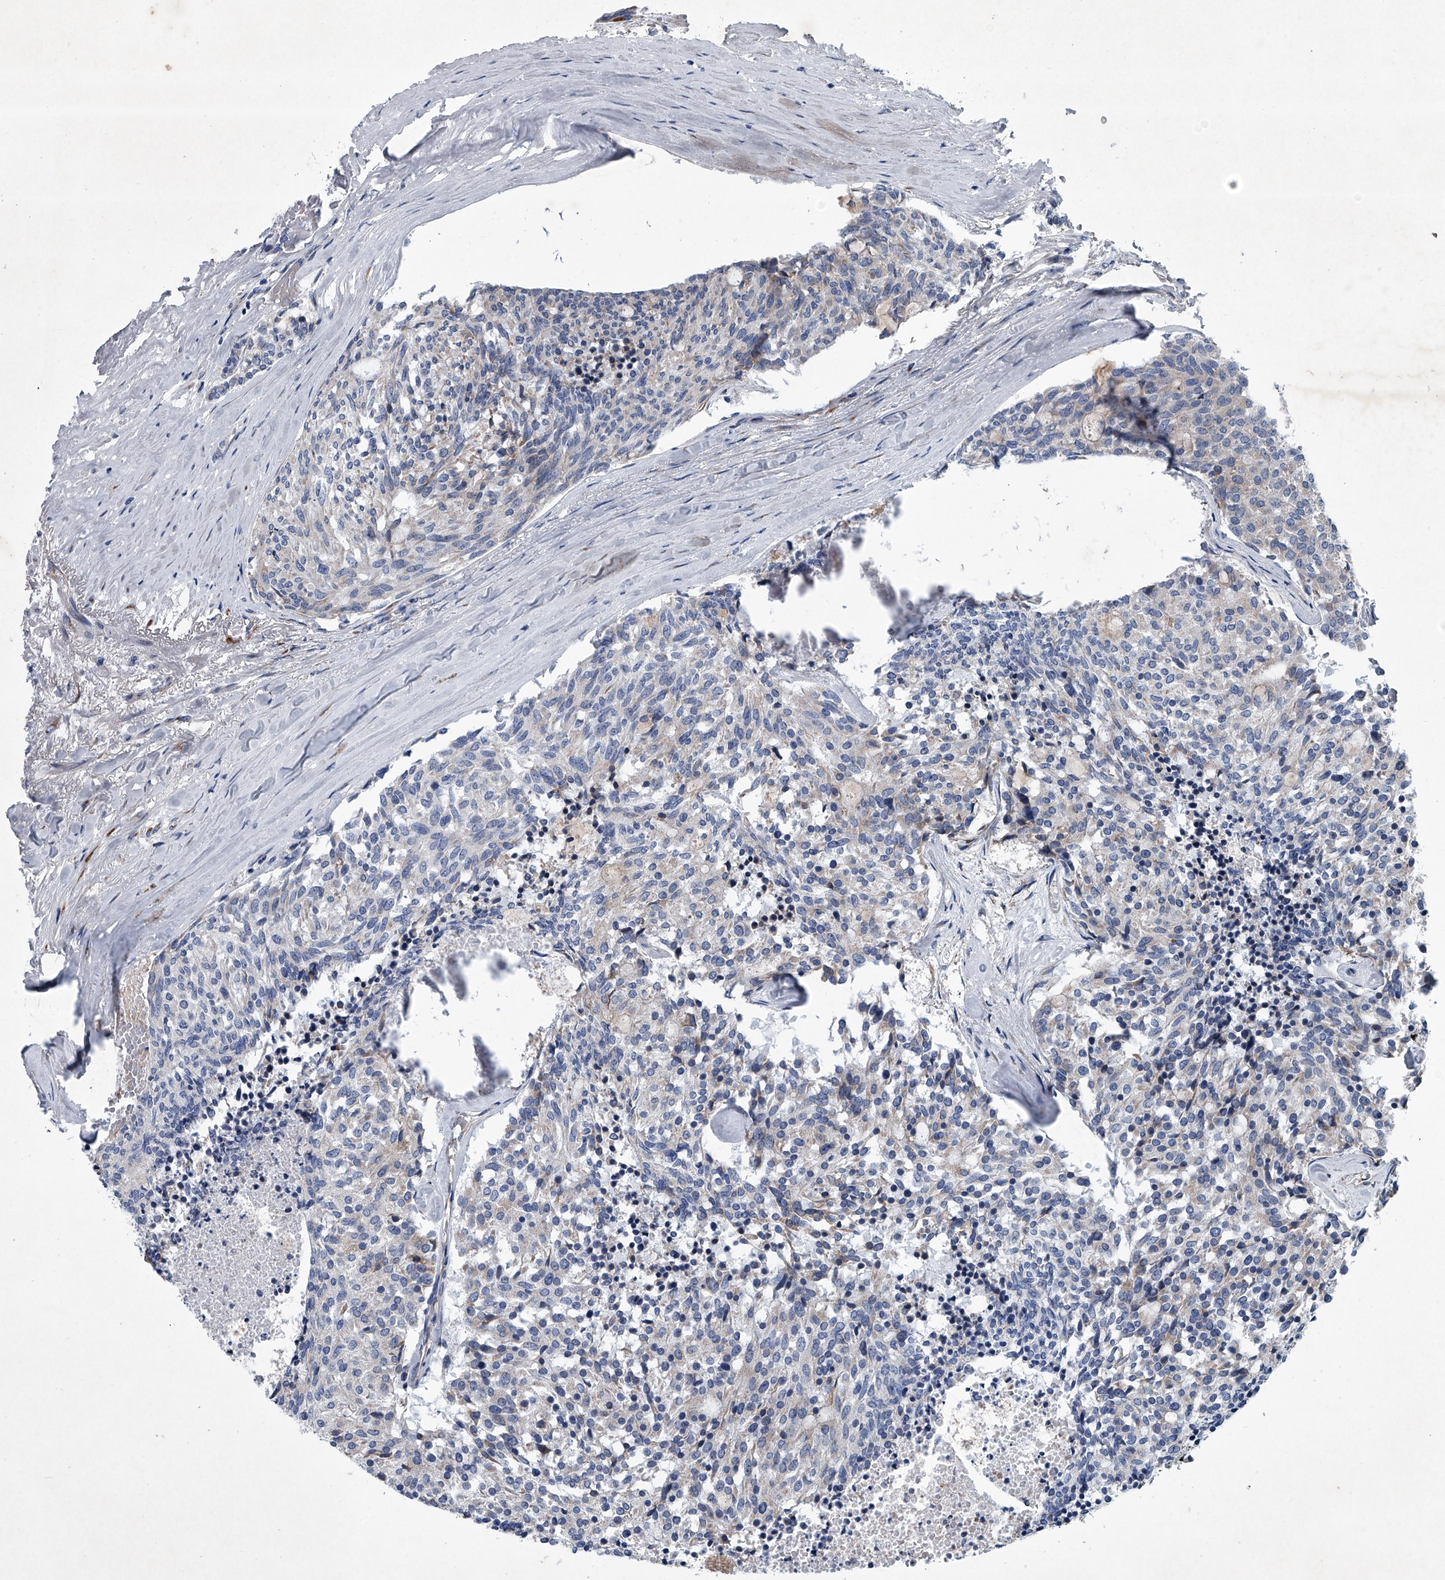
{"staining": {"intensity": "negative", "quantity": "none", "location": "none"}, "tissue": "carcinoid", "cell_type": "Tumor cells", "image_type": "cancer", "snomed": [{"axis": "morphology", "description": "Carcinoid, malignant, NOS"}, {"axis": "topography", "description": "Pancreas"}], "caption": "This is an immunohistochemistry micrograph of human carcinoid. There is no positivity in tumor cells.", "gene": "ABCG1", "patient": {"sex": "female", "age": 54}}